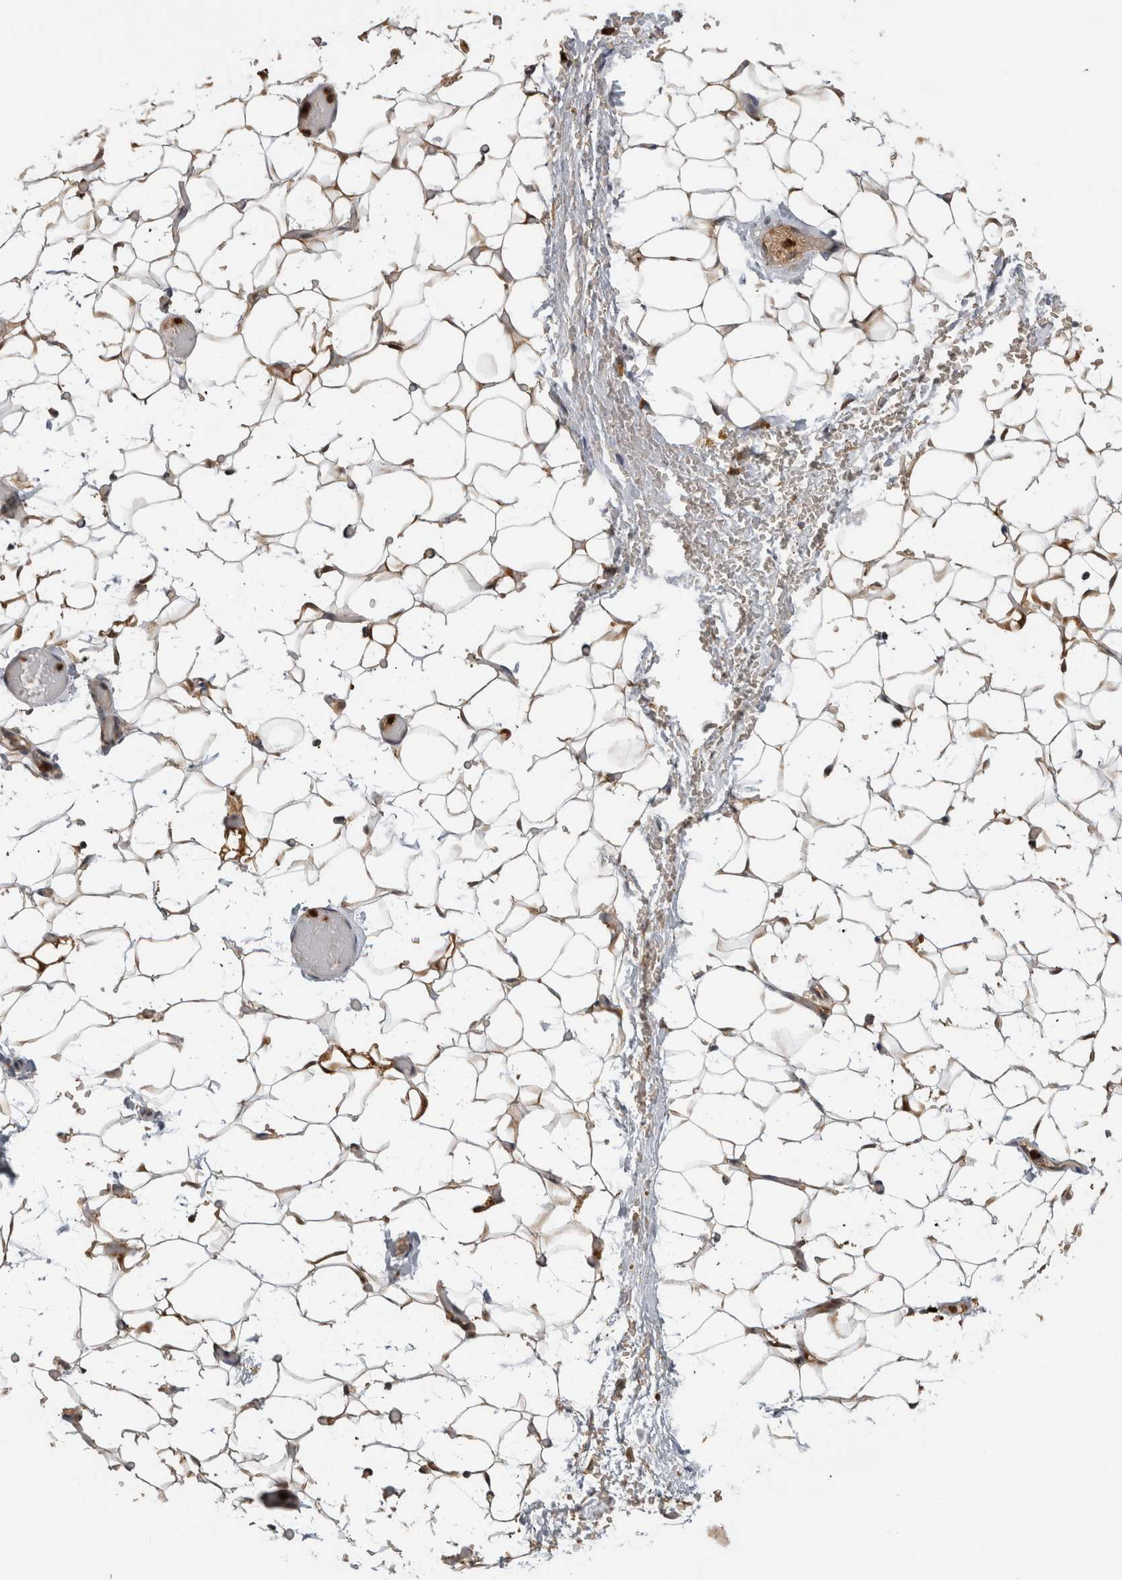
{"staining": {"intensity": "moderate", "quantity": "25%-75%", "location": "nuclear"}, "tissue": "adipose tissue", "cell_type": "Adipocytes", "image_type": "normal", "snomed": [{"axis": "morphology", "description": "Normal tissue, NOS"}, {"axis": "topography", "description": "Kidney"}, {"axis": "topography", "description": "Peripheral nerve tissue"}], "caption": "Adipose tissue stained with immunohistochemistry (IHC) reveals moderate nuclear positivity in approximately 25%-75% of adipocytes. (brown staining indicates protein expression, while blue staining denotes nuclei).", "gene": "USH1G", "patient": {"sex": "male", "age": 7}}